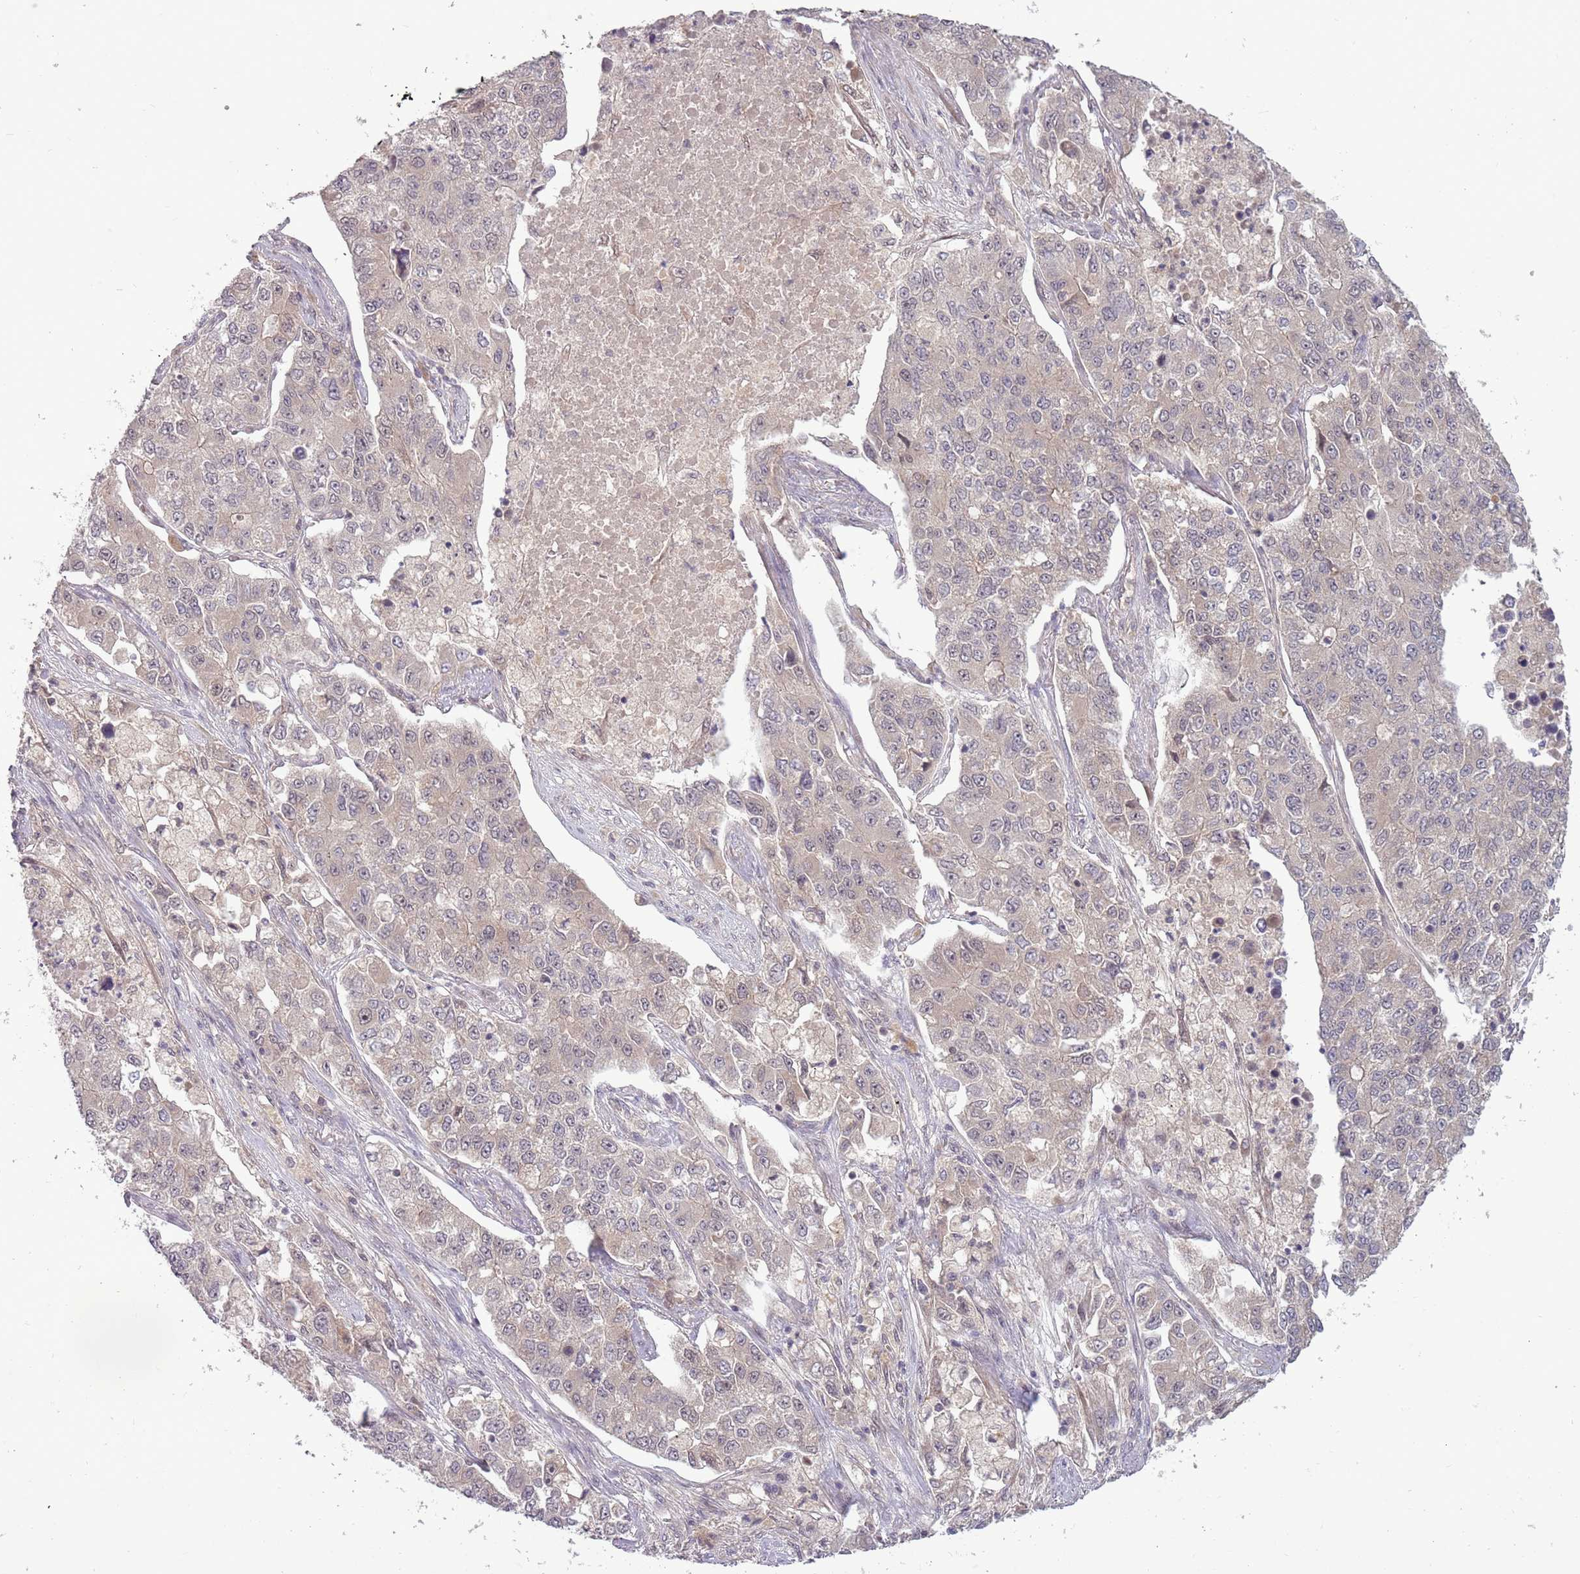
{"staining": {"intensity": "negative", "quantity": "none", "location": "none"}, "tissue": "lung cancer", "cell_type": "Tumor cells", "image_type": "cancer", "snomed": [{"axis": "morphology", "description": "Adenocarcinoma, NOS"}, {"axis": "topography", "description": "Lung"}], "caption": "A histopathology image of lung cancer (adenocarcinoma) stained for a protein reveals no brown staining in tumor cells.", "gene": "ADAMTS3", "patient": {"sex": "male", "age": 49}}